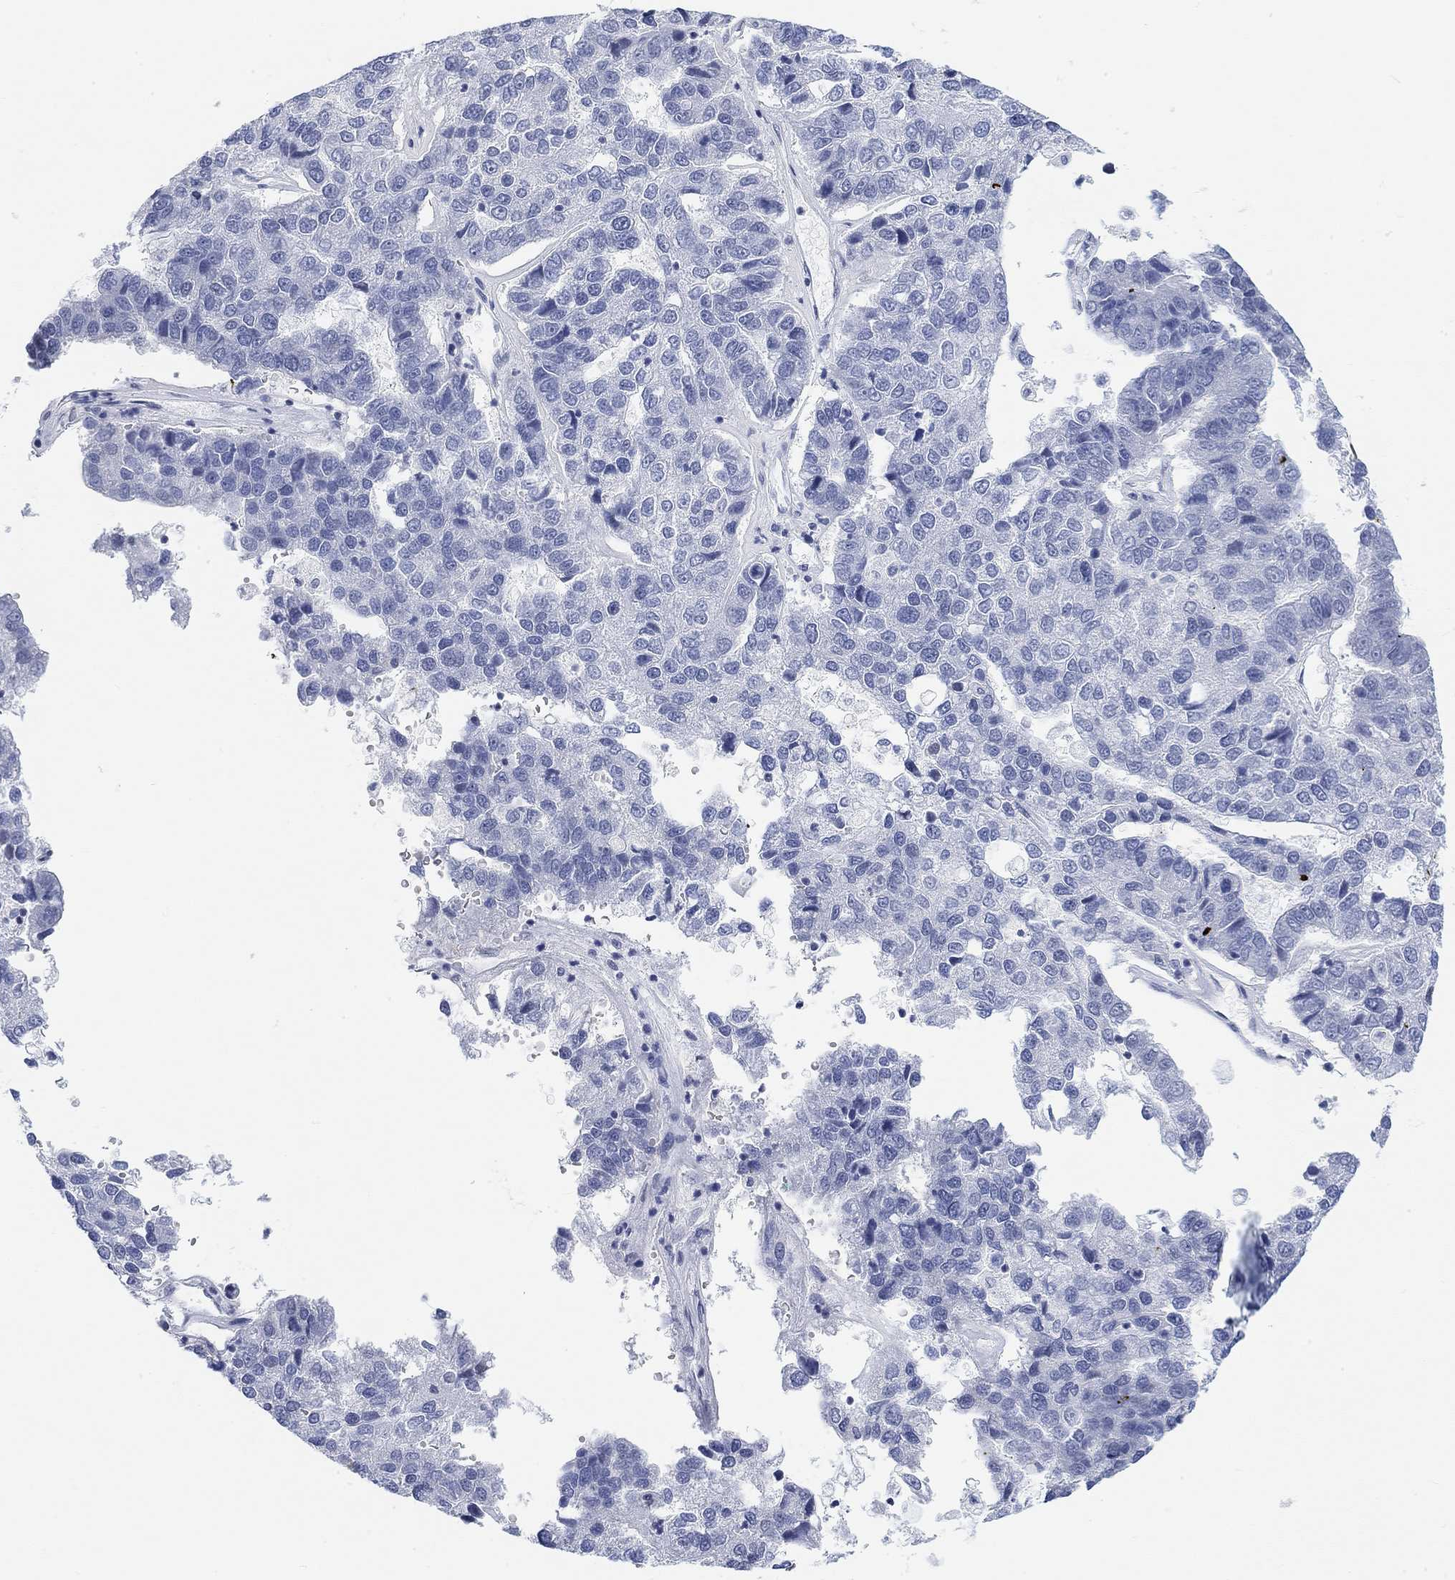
{"staining": {"intensity": "negative", "quantity": "none", "location": "none"}, "tissue": "pancreatic cancer", "cell_type": "Tumor cells", "image_type": "cancer", "snomed": [{"axis": "morphology", "description": "Adenocarcinoma, NOS"}, {"axis": "topography", "description": "Pancreas"}], "caption": "The immunohistochemistry histopathology image has no significant staining in tumor cells of pancreatic cancer (adenocarcinoma) tissue.", "gene": "PURG", "patient": {"sex": "female", "age": 61}}